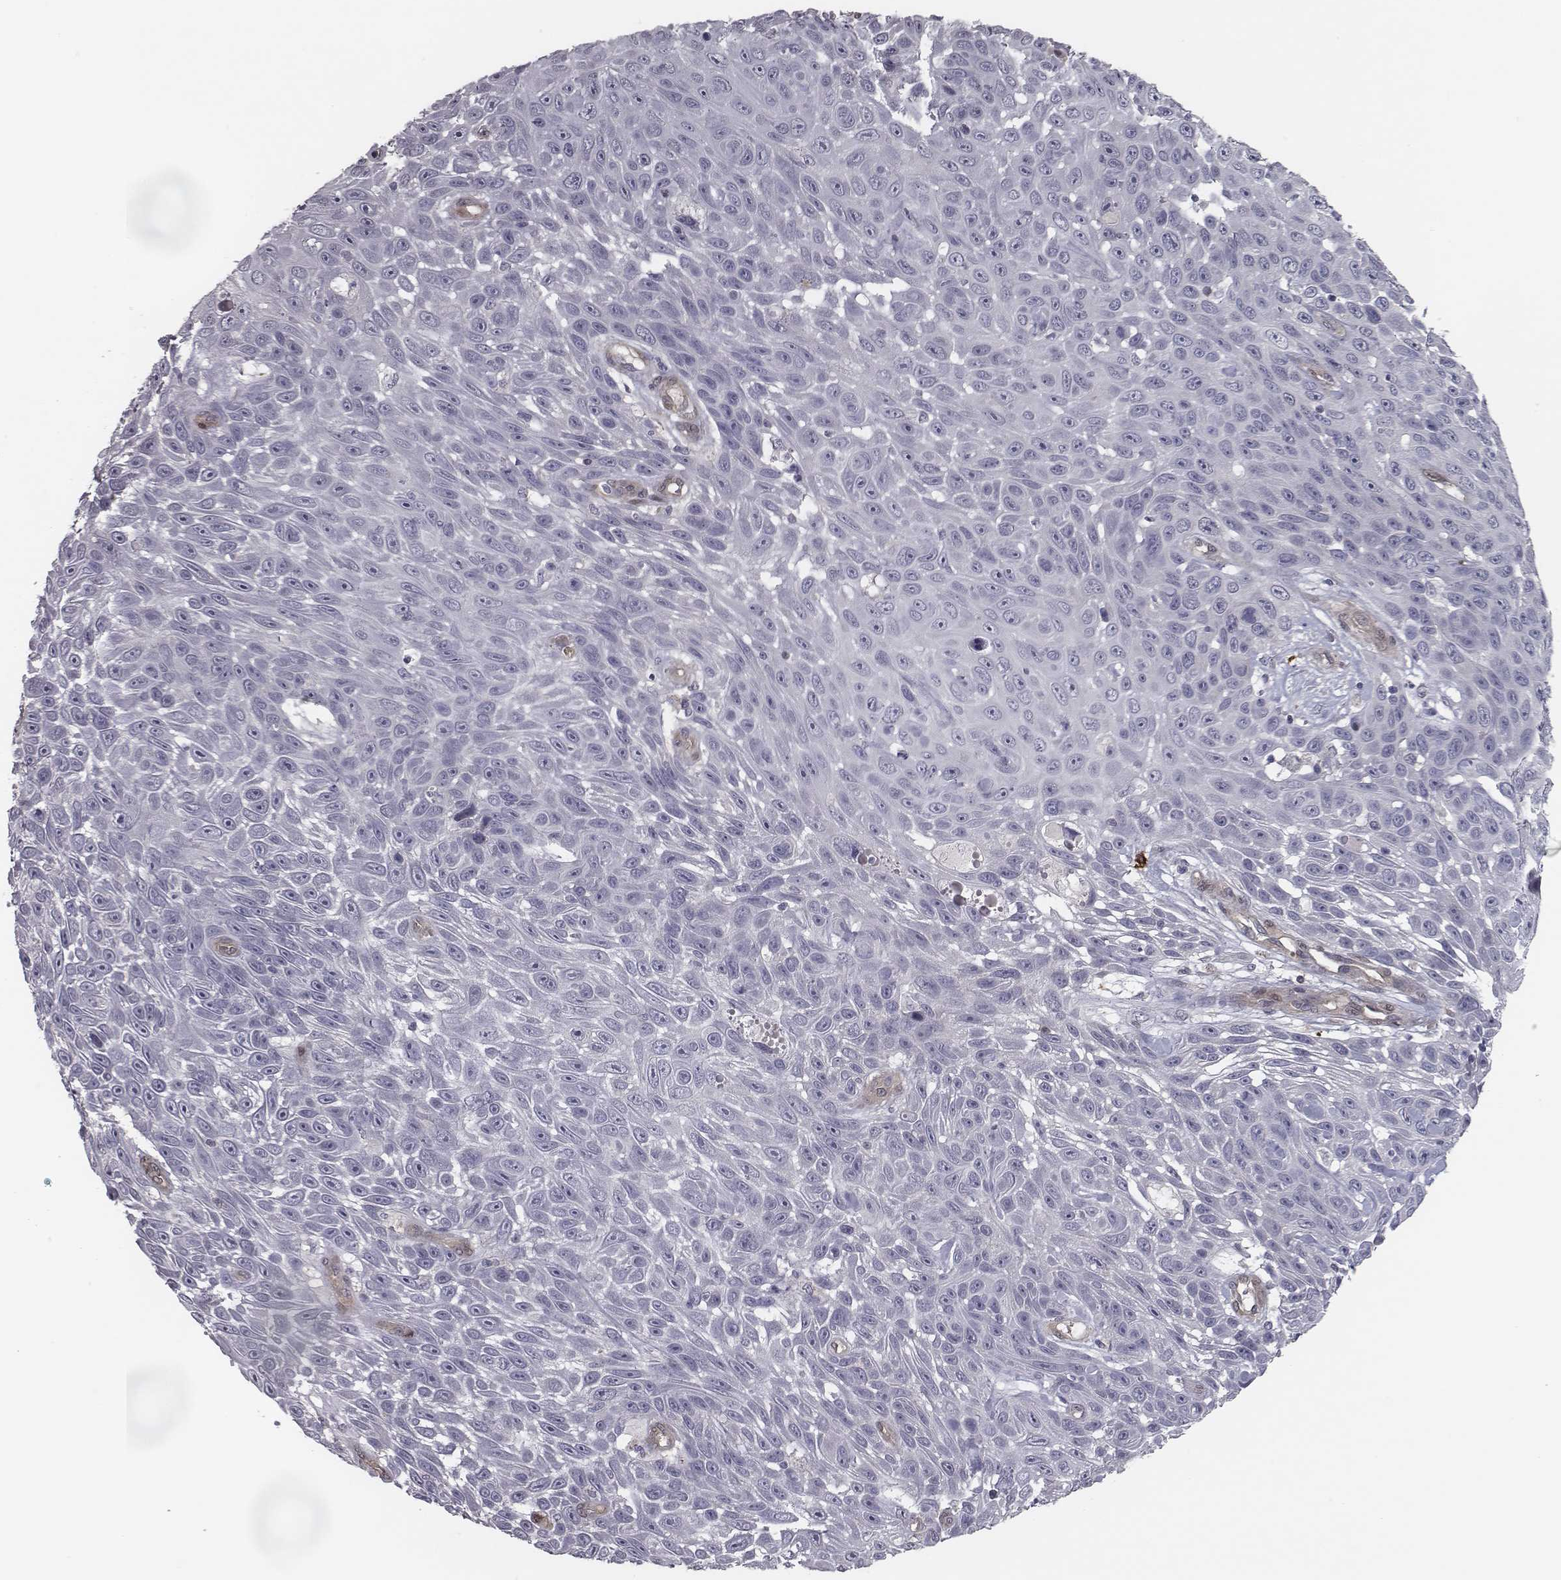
{"staining": {"intensity": "negative", "quantity": "none", "location": "none"}, "tissue": "skin cancer", "cell_type": "Tumor cells", "image_type": "cancer", "snomed": [{"axis": "morphology", "description": "Squamous cell carcinoma, NOS"}, {"axis": "topography", "description": "Skin"}], "caption": "Image shows no significant protein positivity in tumor cells of squamous cell carcinoma (skin).", "gene": "ISYNA1", "patient": {"sex": "male", "age": 82}}